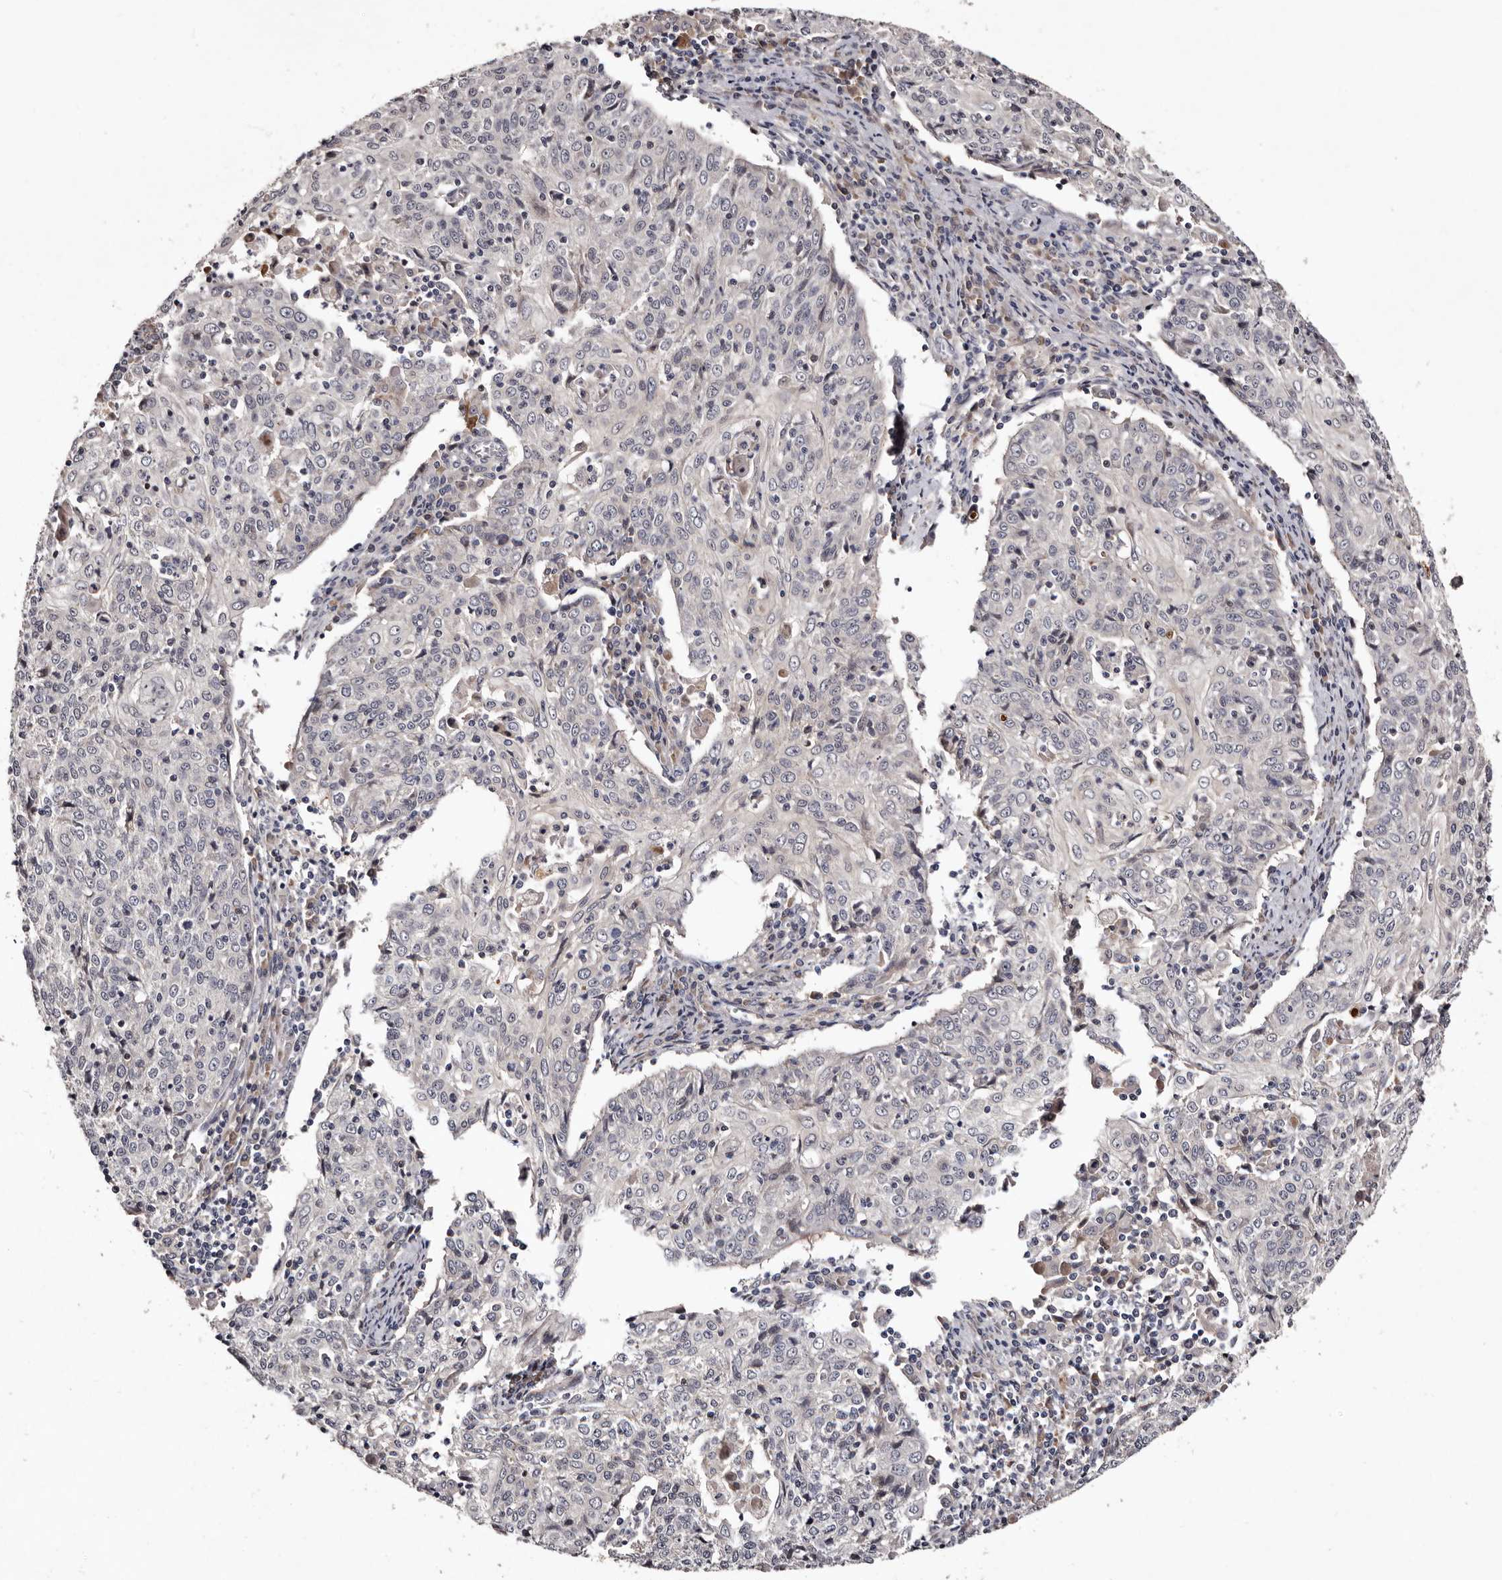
{"staining": {"intensity": "negative", "quantity": "none", "location": "none"}, "tissue": "cervical cancer", "cell_type": "Tumor cells", "image_type": "cancer", "snomed": [{"axis": "morphology", "description": "Squamous cell carcinoma, NOS"}, {"axis": "topography", "description": "Cervix"}], "caption": "DAB (3,3'-diaminobenzidine) immunohistochemical staining of cervical squamous cell carcinoma exhibits no significant staining in tumor cells.", "gene": "LANCL2", "patient": {"sex": "female", "age": 48}}